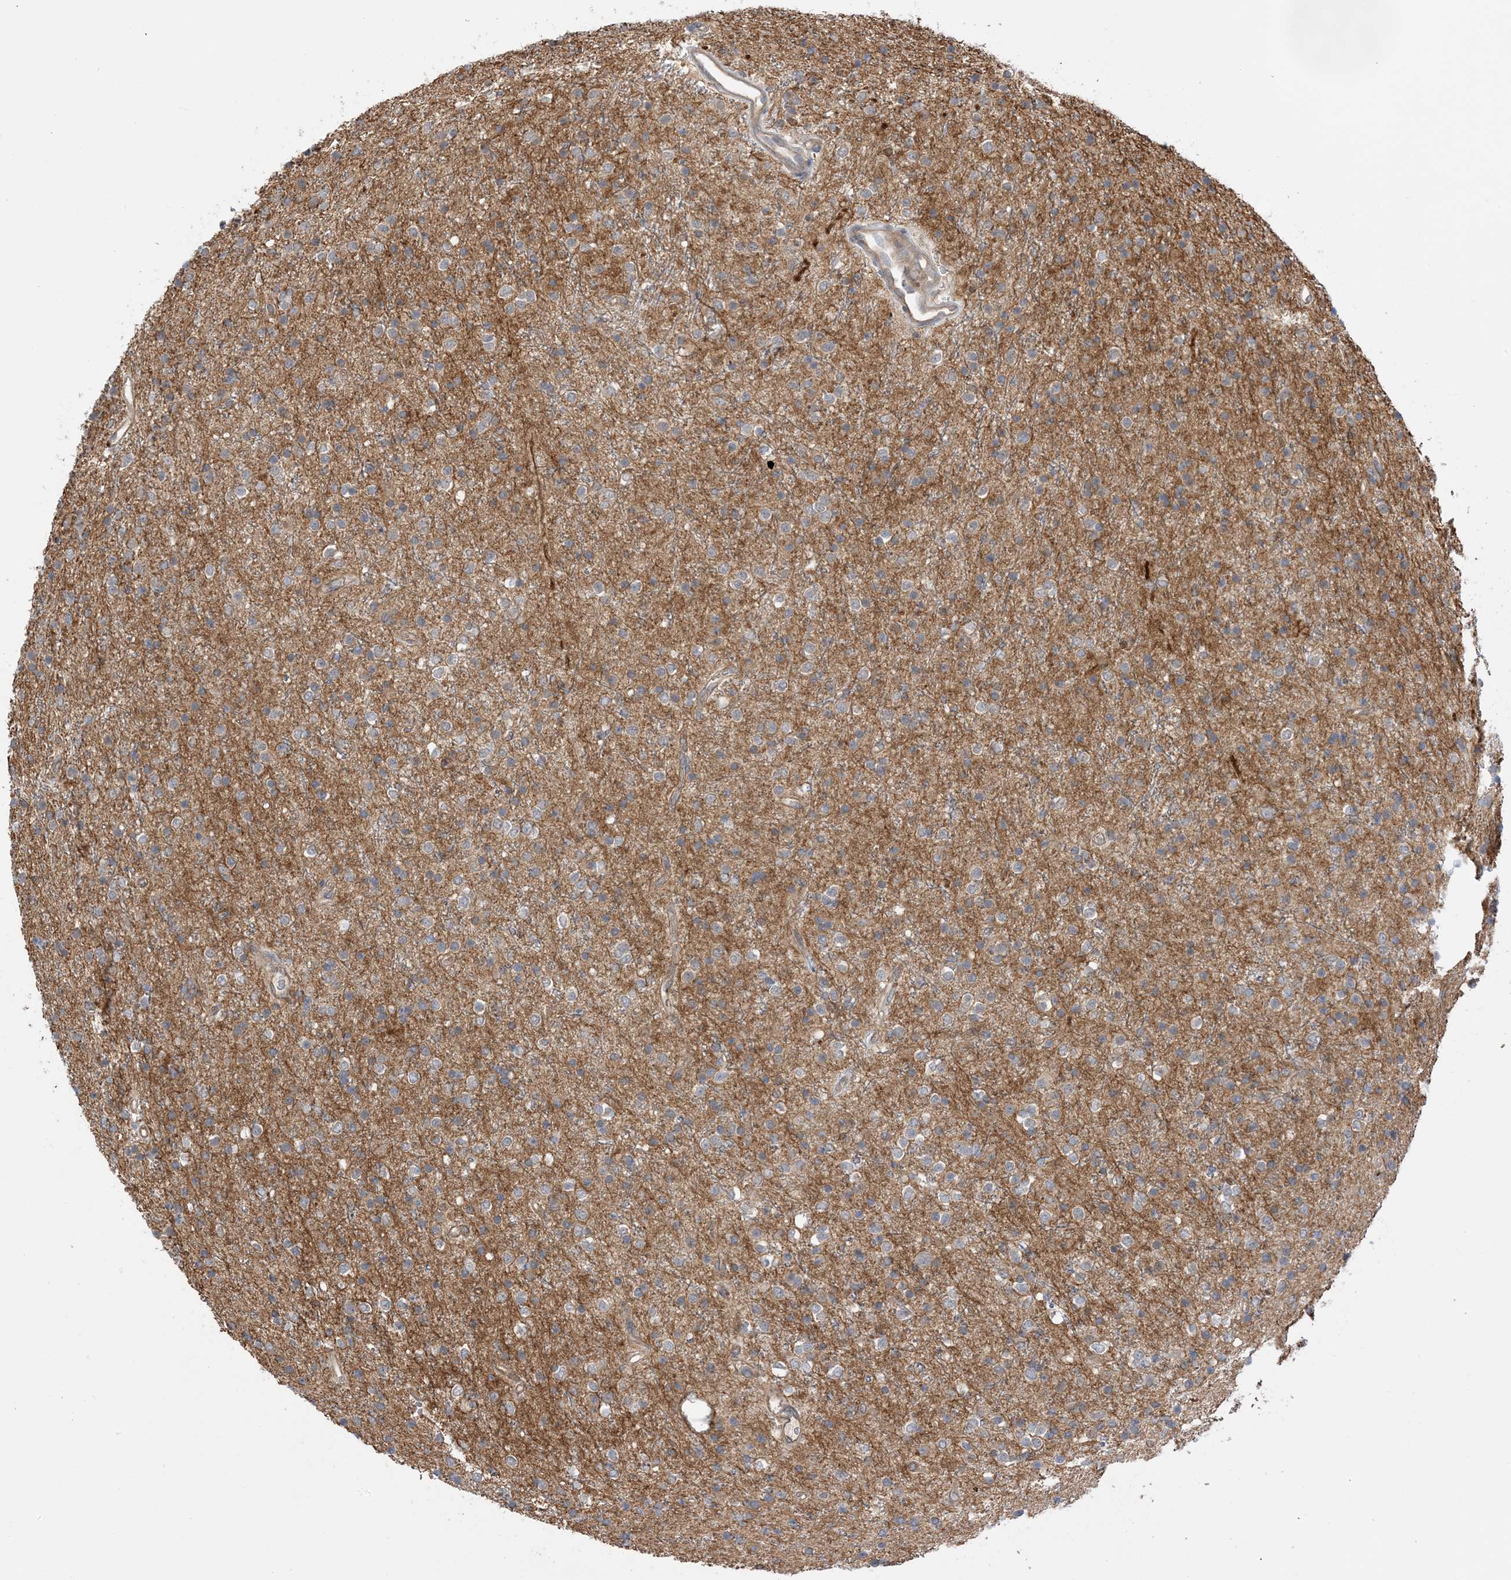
{"staining": {"intensity": "negative", "quantity": "none", "location": "none"}, "tissue": "glioma", "cell_type": "Tumor cells", "image_type": "cancer", "snomed": [{"axis": "morphology", "description": "Glioma, malignant, High grade"}, {"axis": "topography", "description": "Brain"}], "caption": "A high-resolution photomicrograph shows IHC staining of malignant glioma (high-grade), which shows no significant staining in tumor cells.", "gene": "WDR26", "patient": {"sex": "male", "age": 34}}